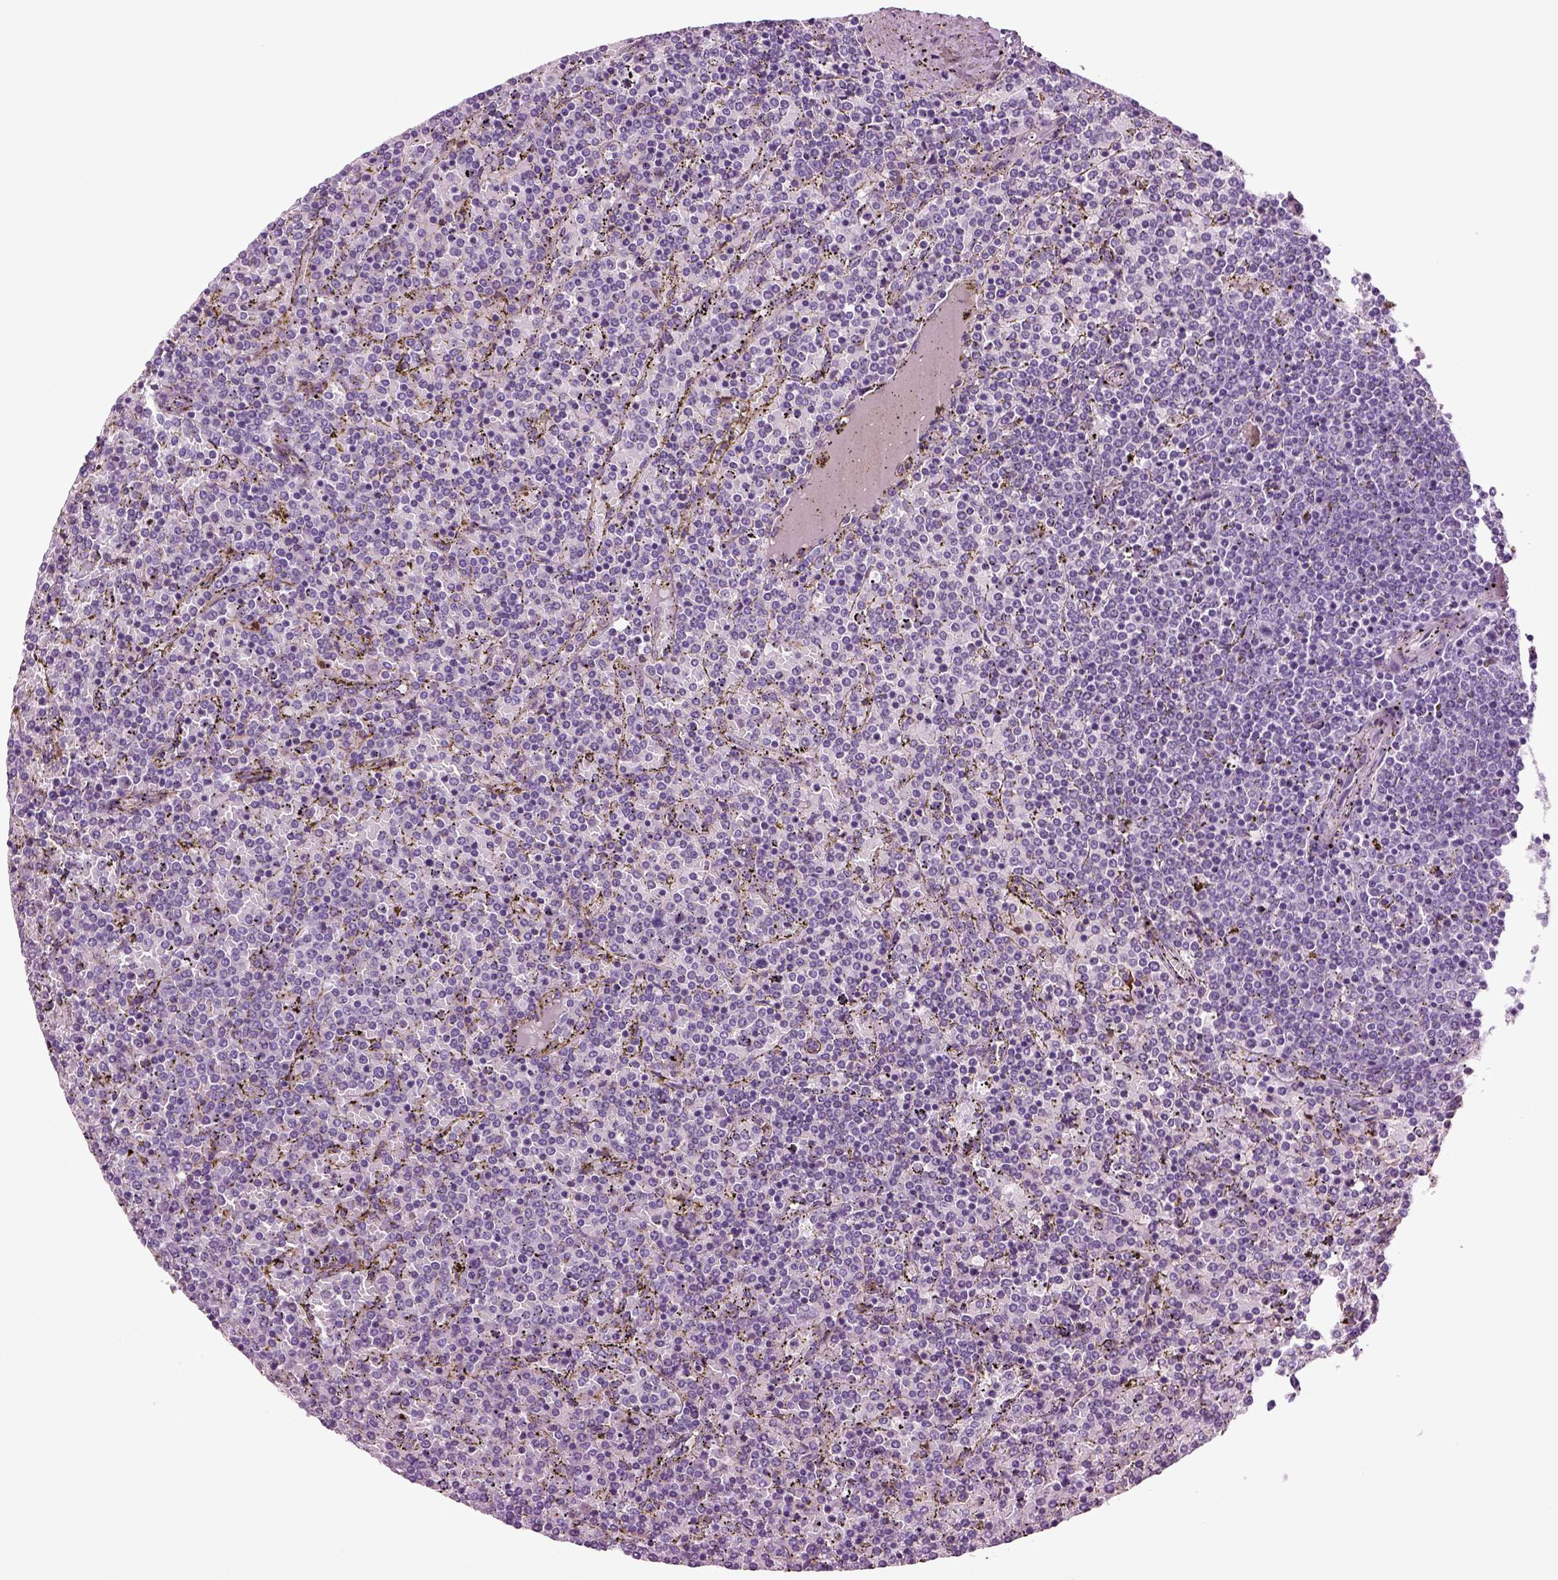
{"staining": {"intensity": "negative", "quantity": "none", "location": "none"}, "tissue": "lymphoma", "cell_type": "Tumor cells", "image_type": "cancer", "snomed": [{"axis": "morphology", "description": "Malignant lymphoma, non-Hodgkin's type, Low grade"}, {"axis": "topography", "description": "Spleen"}], "caption": "Tumor cells are negative for protein expression in human lymphoma.", "gene": "CRABP1", "patient": {"sex": "female", "age": 77}}